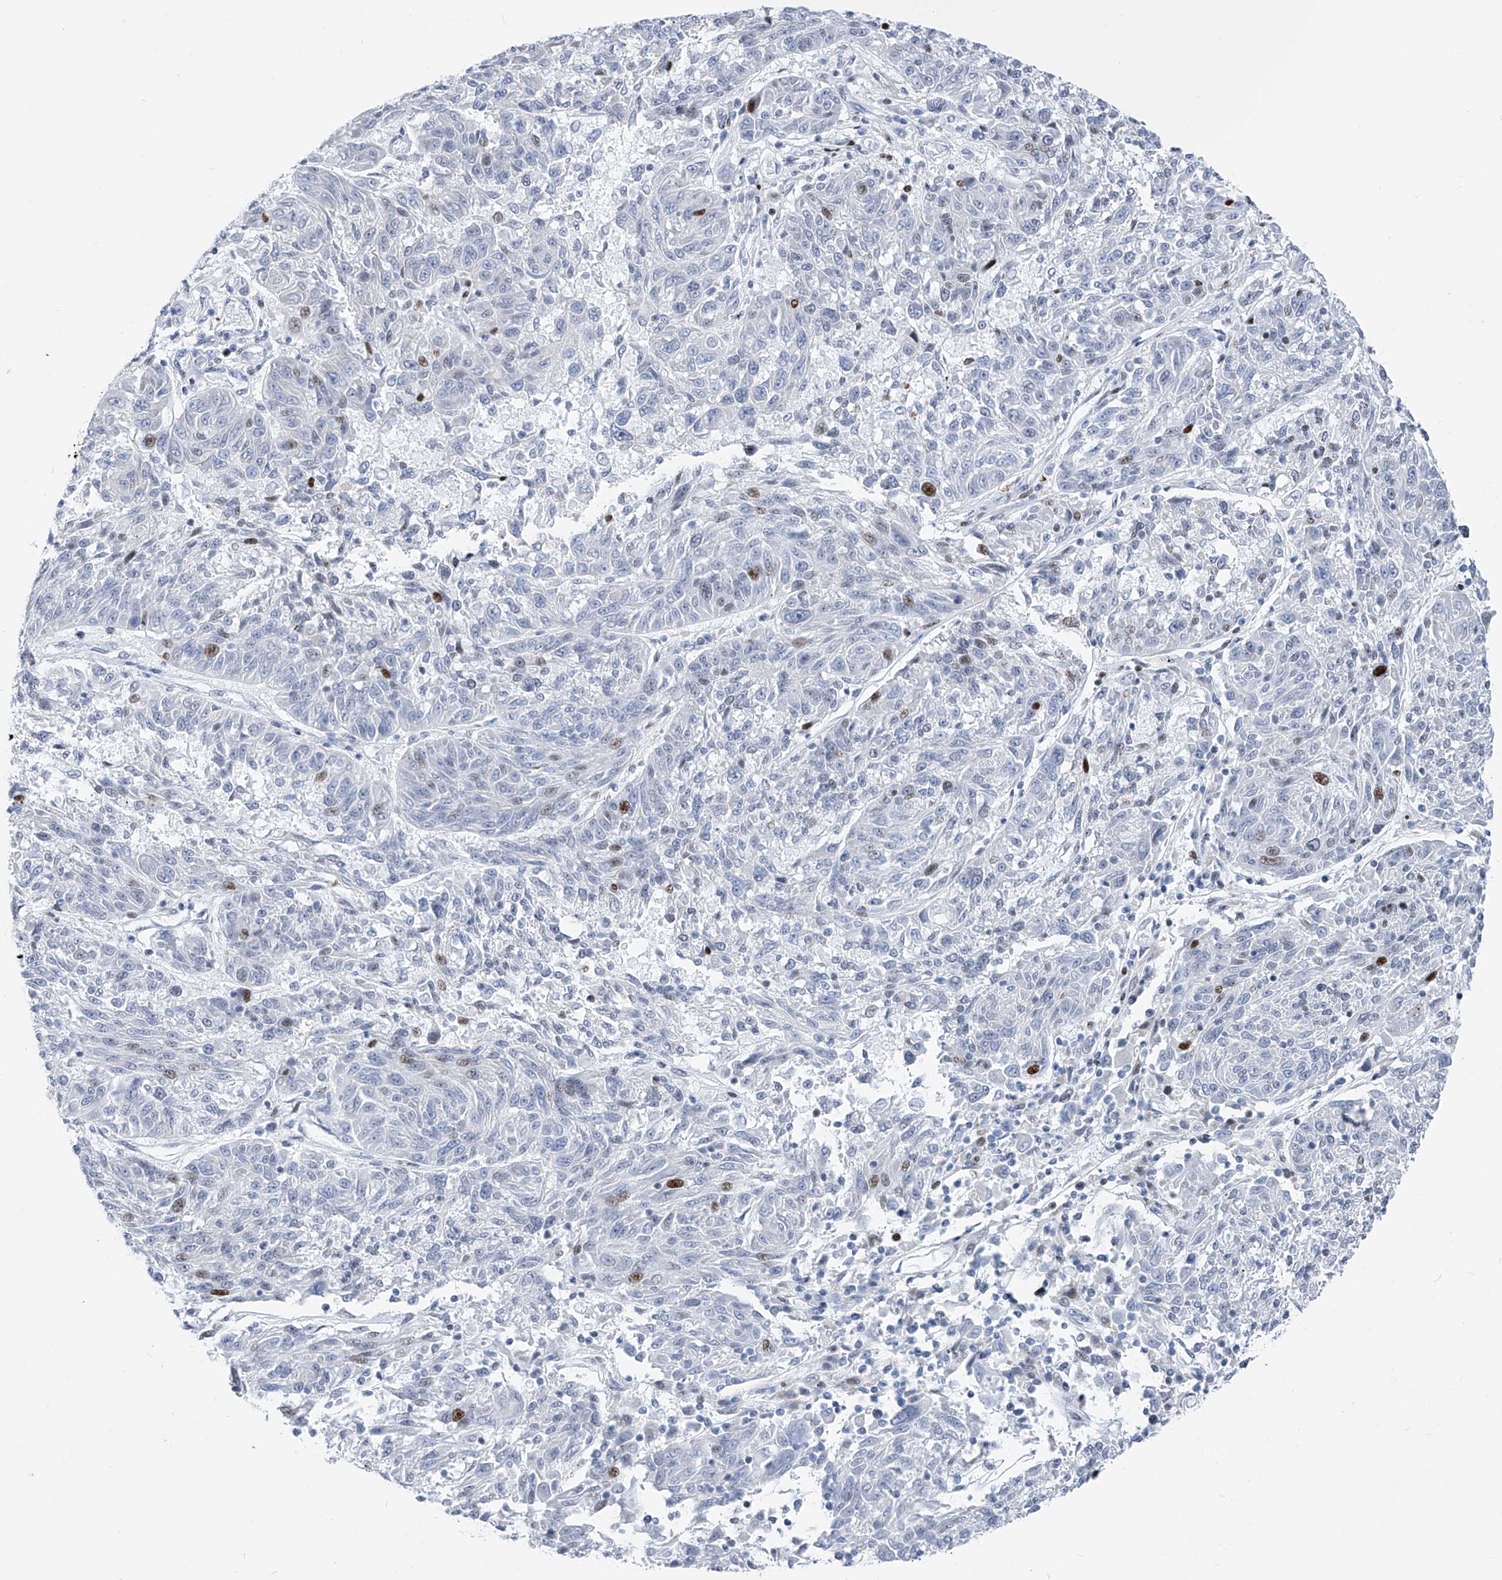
{"staining": {"intensity": "moderate", "quantity": "<25%", "location": "nuclear"}, "tissue": "melanoma", "cell_type": "Tumor cells", "image_type": "cancer", "snomed": [{"axis": "morphology", "description": "Malignant melanoma, NOS"}, {"axis": "topography", "description": "Skin"}], "caption": "Melanoma stained for a protein reveals moderate nuclear positivity in tumor cells. The protein is stained brown, and the nuclei are stained in blue (DAB (3,3'-diaminobenzidine) IHC with brightfield microscopy, high magnification).", "gene": "FRS3", "patient": {"sex": "male", "age": 53}}